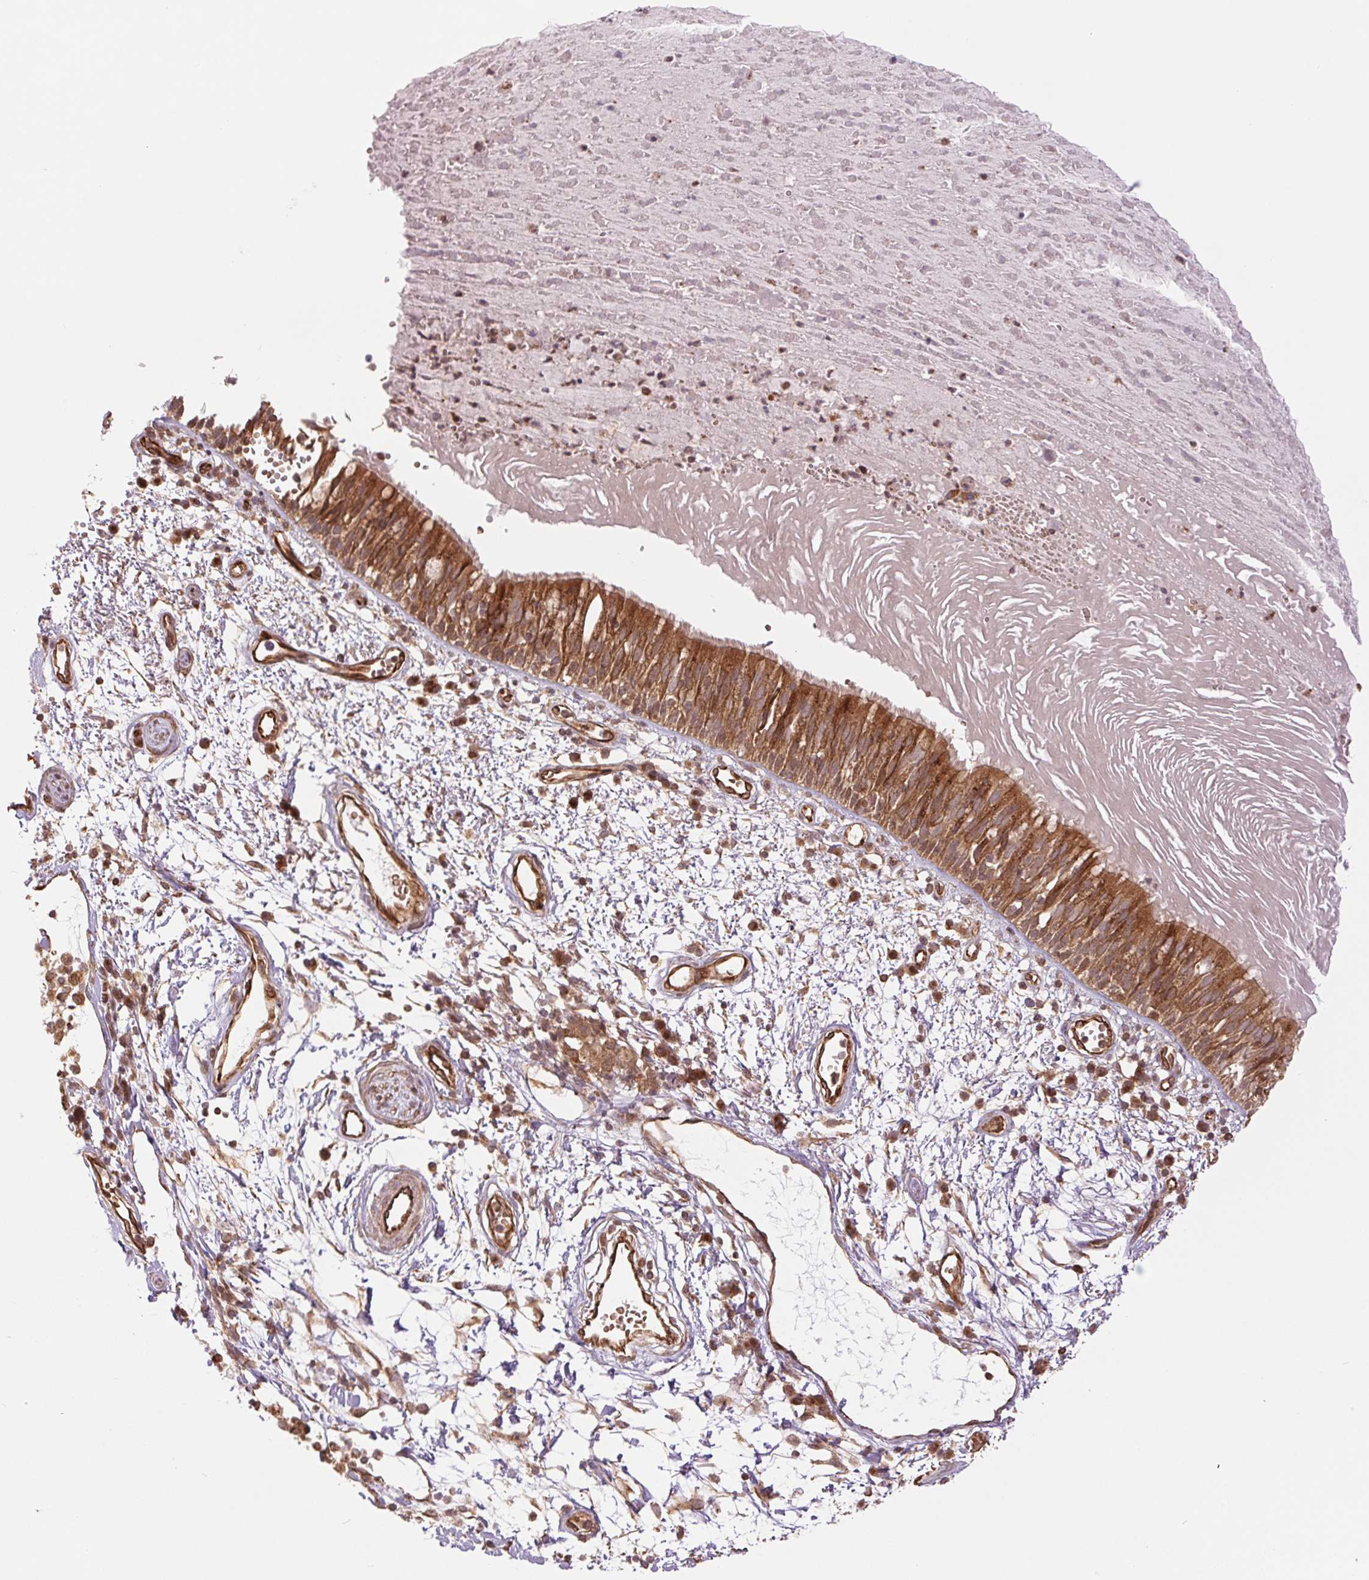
{"staining": {"intensity": "strong", "quantity": ">75%", "location": "cytoplasmic/membranous"}, "tissue": "bronchus", "cell_type": "Respiratory epithelial cells", "image_type": "normal", "snomed": [{"axis": "morphology", "description": "Normal tissue, NOS"}, {"axis": "morphology", "description": "Squamous cell carcinoma, NOS"}, {"axis": "topography", "description": "Cartilage tissue"}, {"axis": "topography", "description": "Bronchus"}, {"axis": "topography", "description": "Lung"}], "caption": "Immunohistochemical staining of unremarkable human bronchus shows high levels of strong cytoplasmic/membranous positivity in about >75% of respiratory epithelial cells. (Stains: DAB in brown, nuclei in blue, Microscopy: brightfield microscopy at high magnification).", "gene": "STARD7", "patient": {"sex": "male", "age": 66}}